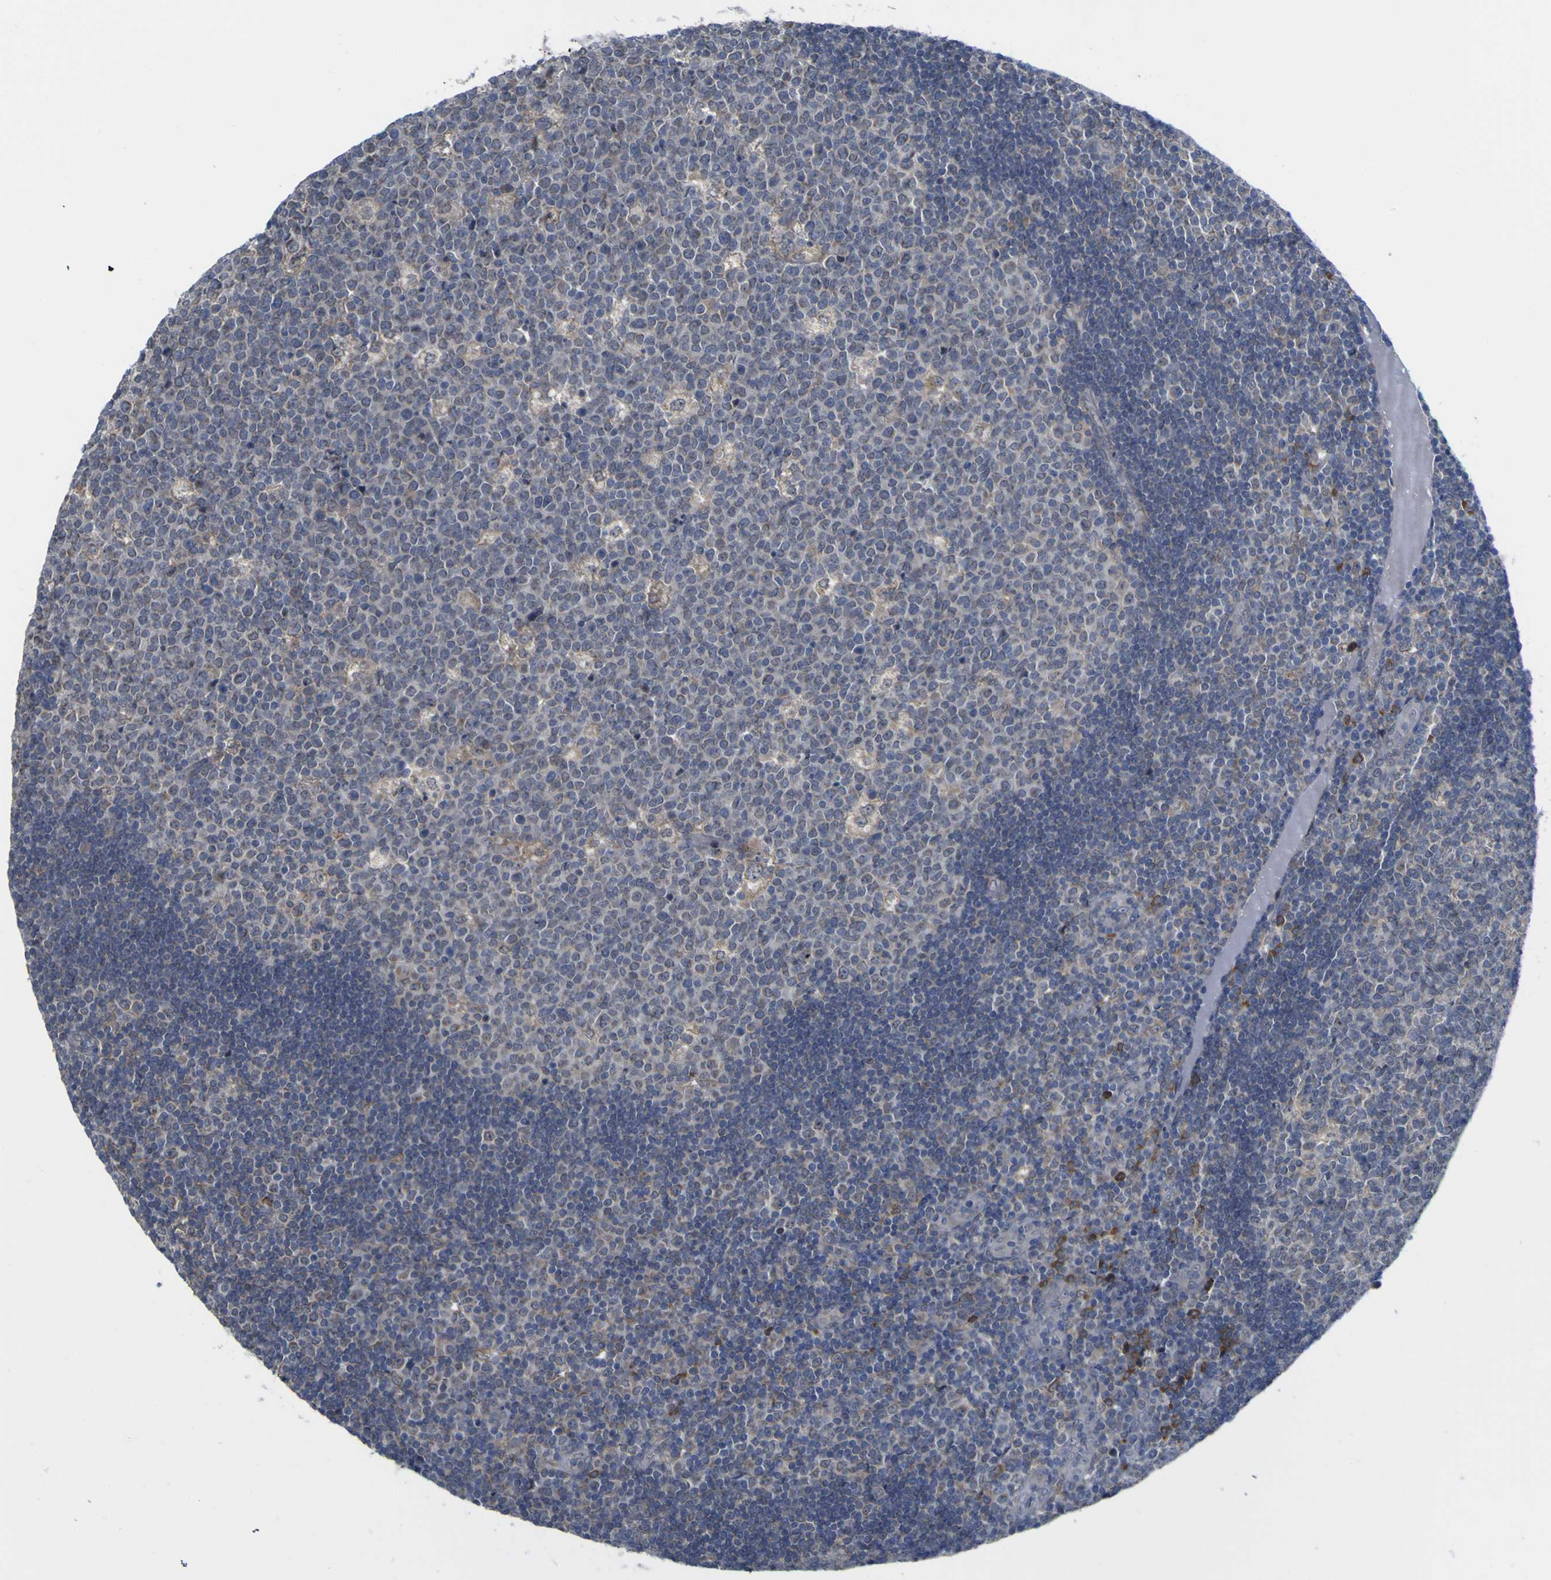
{"staining": {"intensity": "negative", "quantity": "none", "location": "none"}, "tissue": "lymph node", "cell_type": "Germinal center cells", "image_type": "normal", "snomed": [{"axis": "morphology", "description": "Normal tissue, NOS"}, {"axis": "topography", "description": "Lymph node"}, {"axis": "topography", "description": "Salivary gland"}], "caption": "Micrograph shows no significant protein expression in germinal center cells of normal lymph node. The staining was performed using DAB to visualize the protein expression in brown, while the nuclei were stained in blue with hematoxylin (Magnification: 20x).", "gene": "TNFRSF11A", "patient": {"sex": "male", "age": 8}}